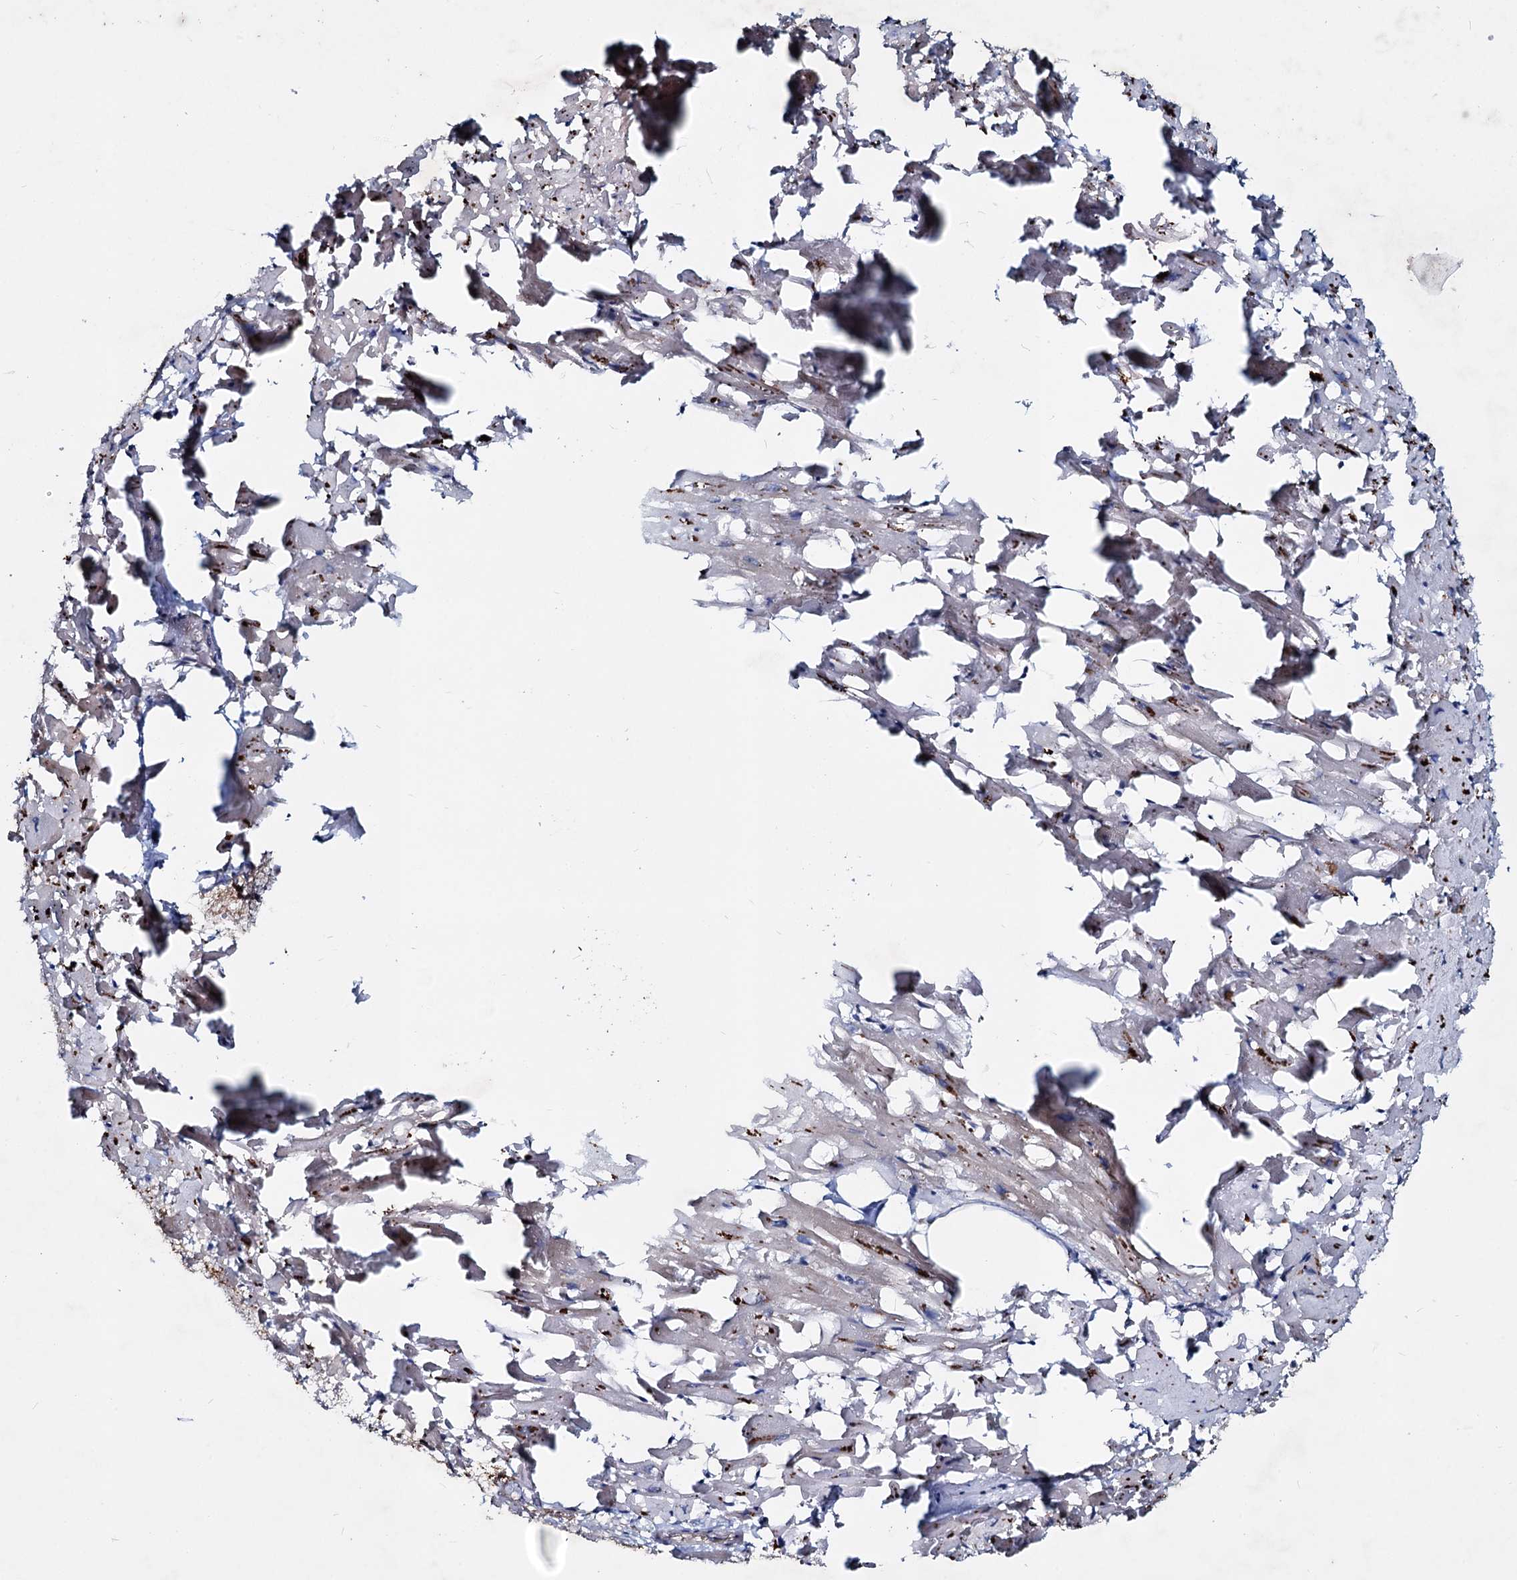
{"staining": {"intensity": "weak", "quantity": "<25%", "location": "cytoplasmic/membranous"}, "tissue": "heart muscle", "cell_type": "Cardiomyocytes", "image_type": "normal", "snomed": [{"axis": "morphology", "description": "Normal tissue, NOS"}, {"axis": "topography", "description": "Heart"}], "caption": "An immunohistochemistry histopathology image of benign heart muscle is shown. There is no staining in cardiomyocytes of heart muscle.", "gene": "RNF6", "patient": {"sex": "female", "age": 64}}